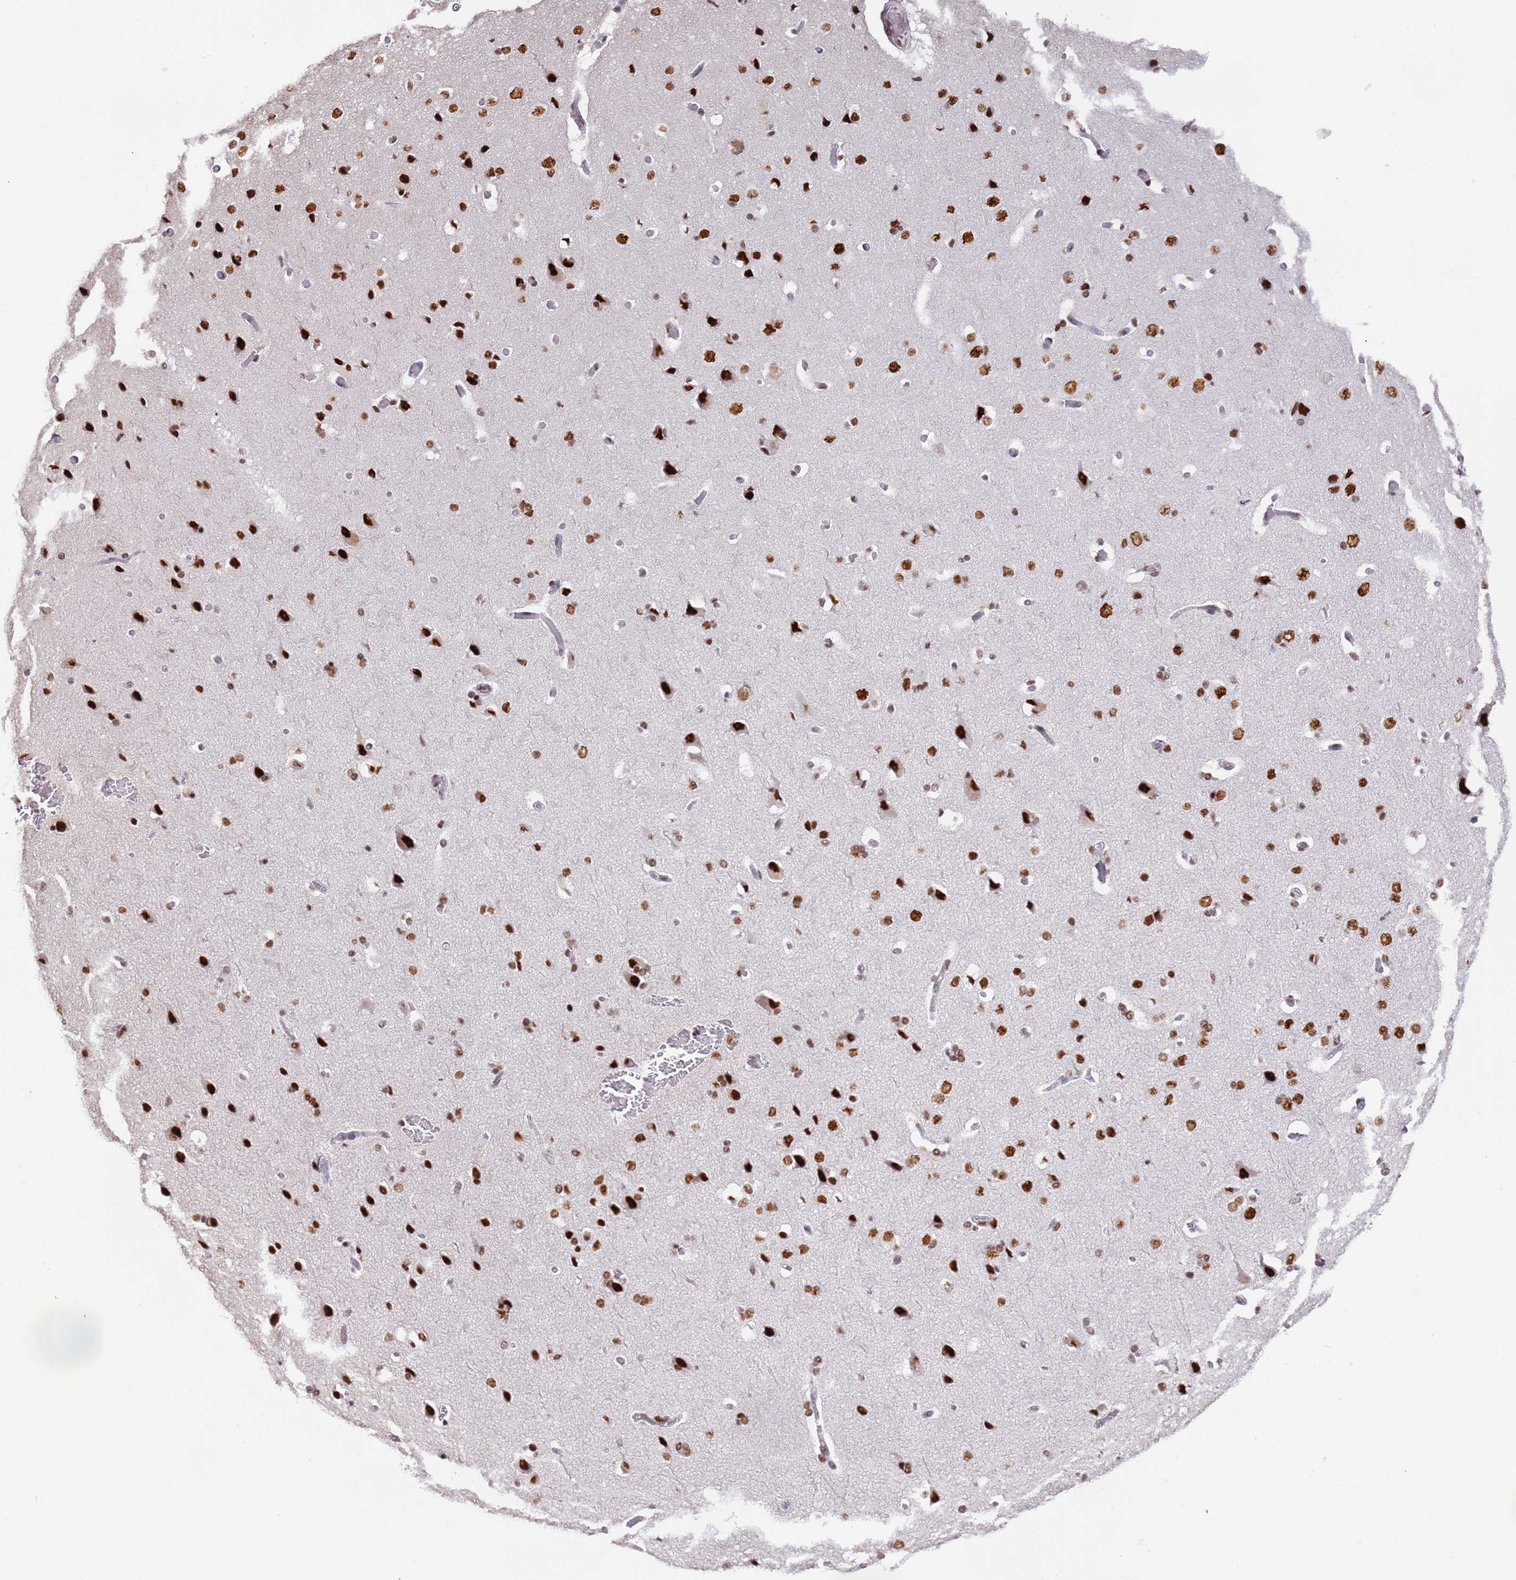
{"staining": {"intensity": "weak", "quantity": ">75%", "location": "nuclear"}, "tissue": "cerebral cortex", "cell_type": "Endothelial cells", "image_type": "normal", "snomed": [{"axis": "morphology", "description": "Normal tissue, NOS"}, {"axis": "topography", "description": "Cerebral cortex"}], "caption": "Endothelial cells exhibit low levels of weak nuclear staining in approximately >75% of cells in unremarkable human cerebral cortex. (Brightfield microscopy of DAB IHC at high magnification).", "gene": "AKAP8L", "patient": {"sex": "male", "age": 62}}